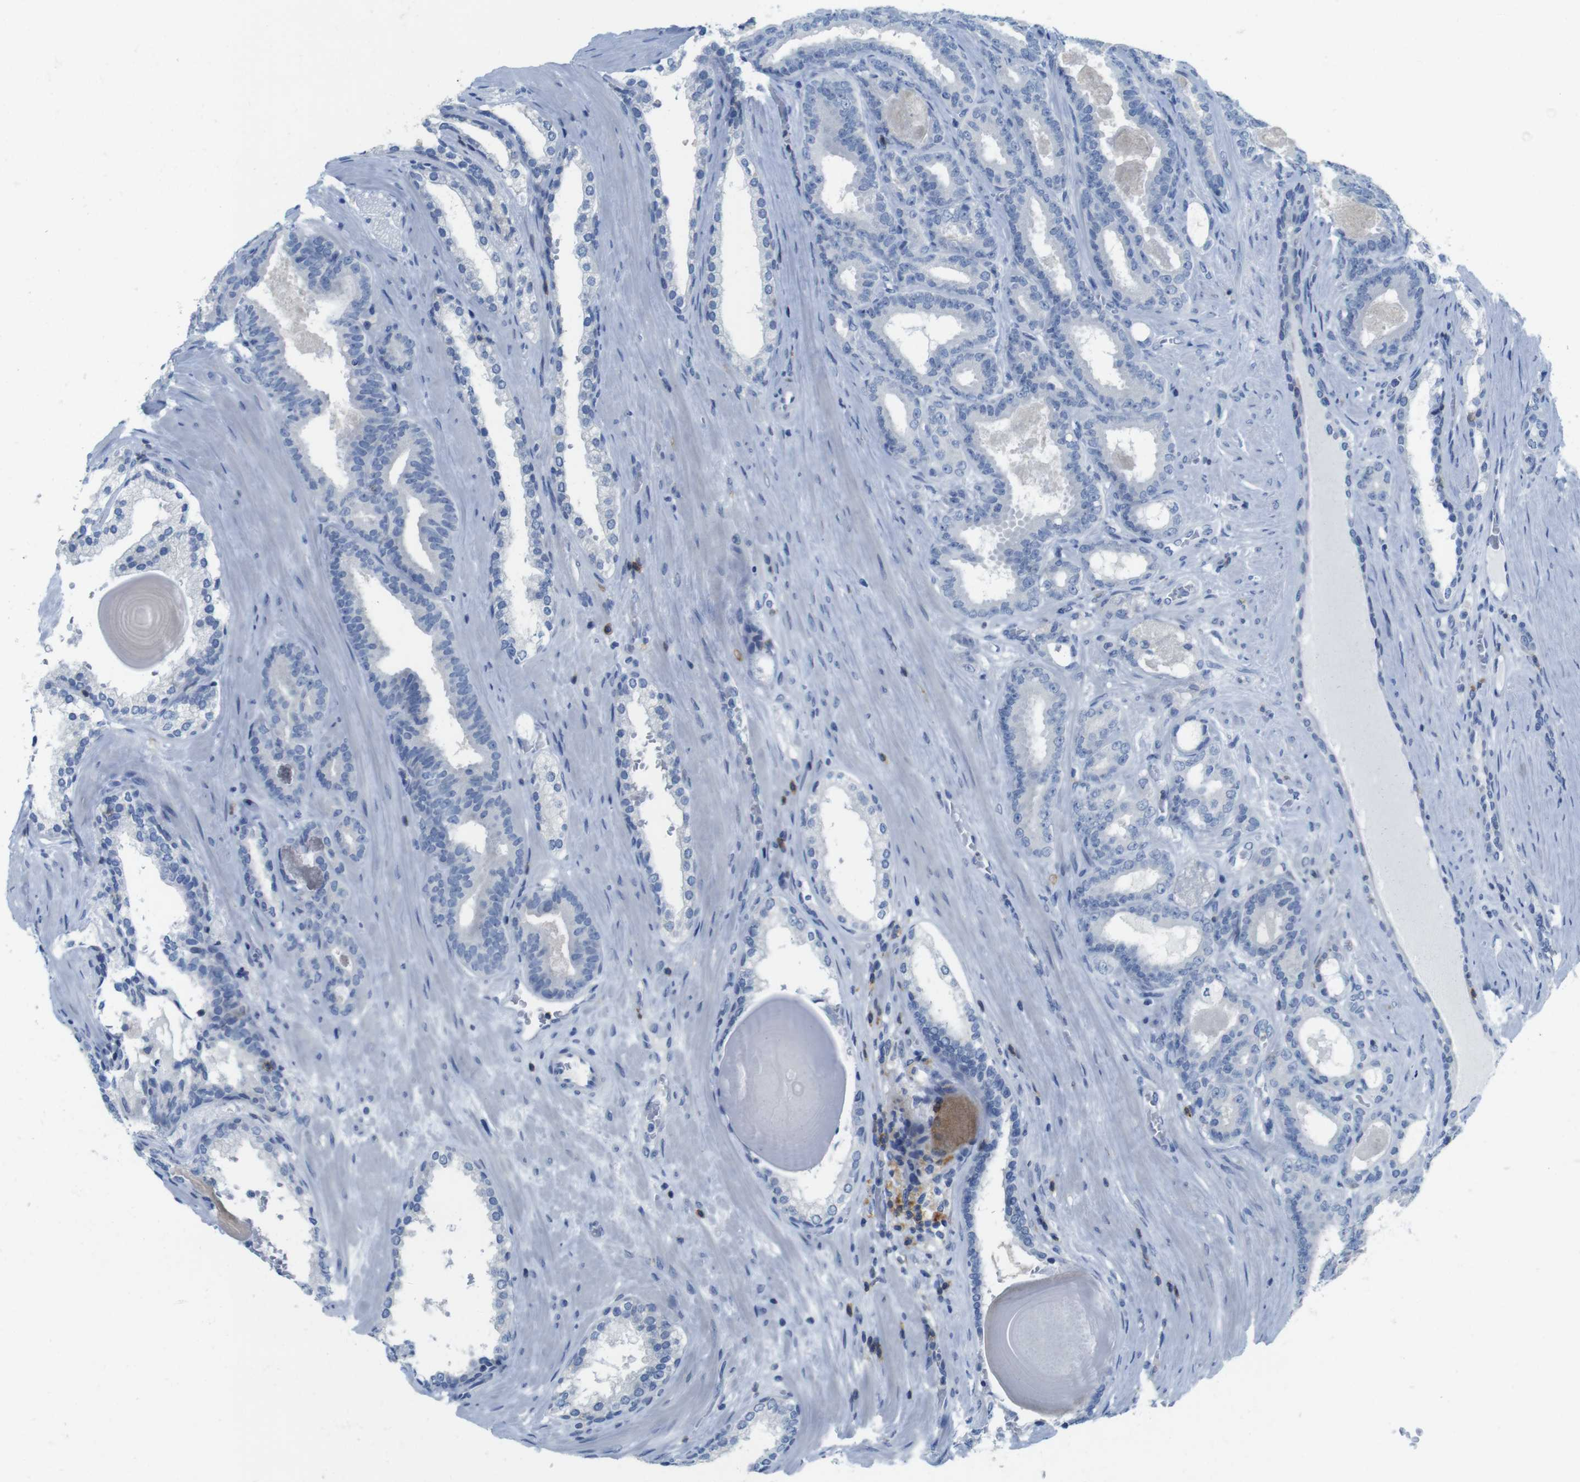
{"staining": {"intensity": "negative", "quantity": "none", "location": "none"}, "tissue": "prostate cancer", "cell_type": "Tumor cells", "image_type": "cancer", "snomed": [{"axis": "morphology", "description": "Adenocarcinoma, High grade"}, {"axis": "topography", "description": "Prostate"}], "caption": "Histopathology image shows no significant protein positivity in tumor cells of prostate cancer (high-grade adenocarcinoma). (Brightfield microscopy of DAB immunohistochemistry (IHC) at high magnification).", "gene": "CD5", "patient": {"sex": "male", "age": 60}}